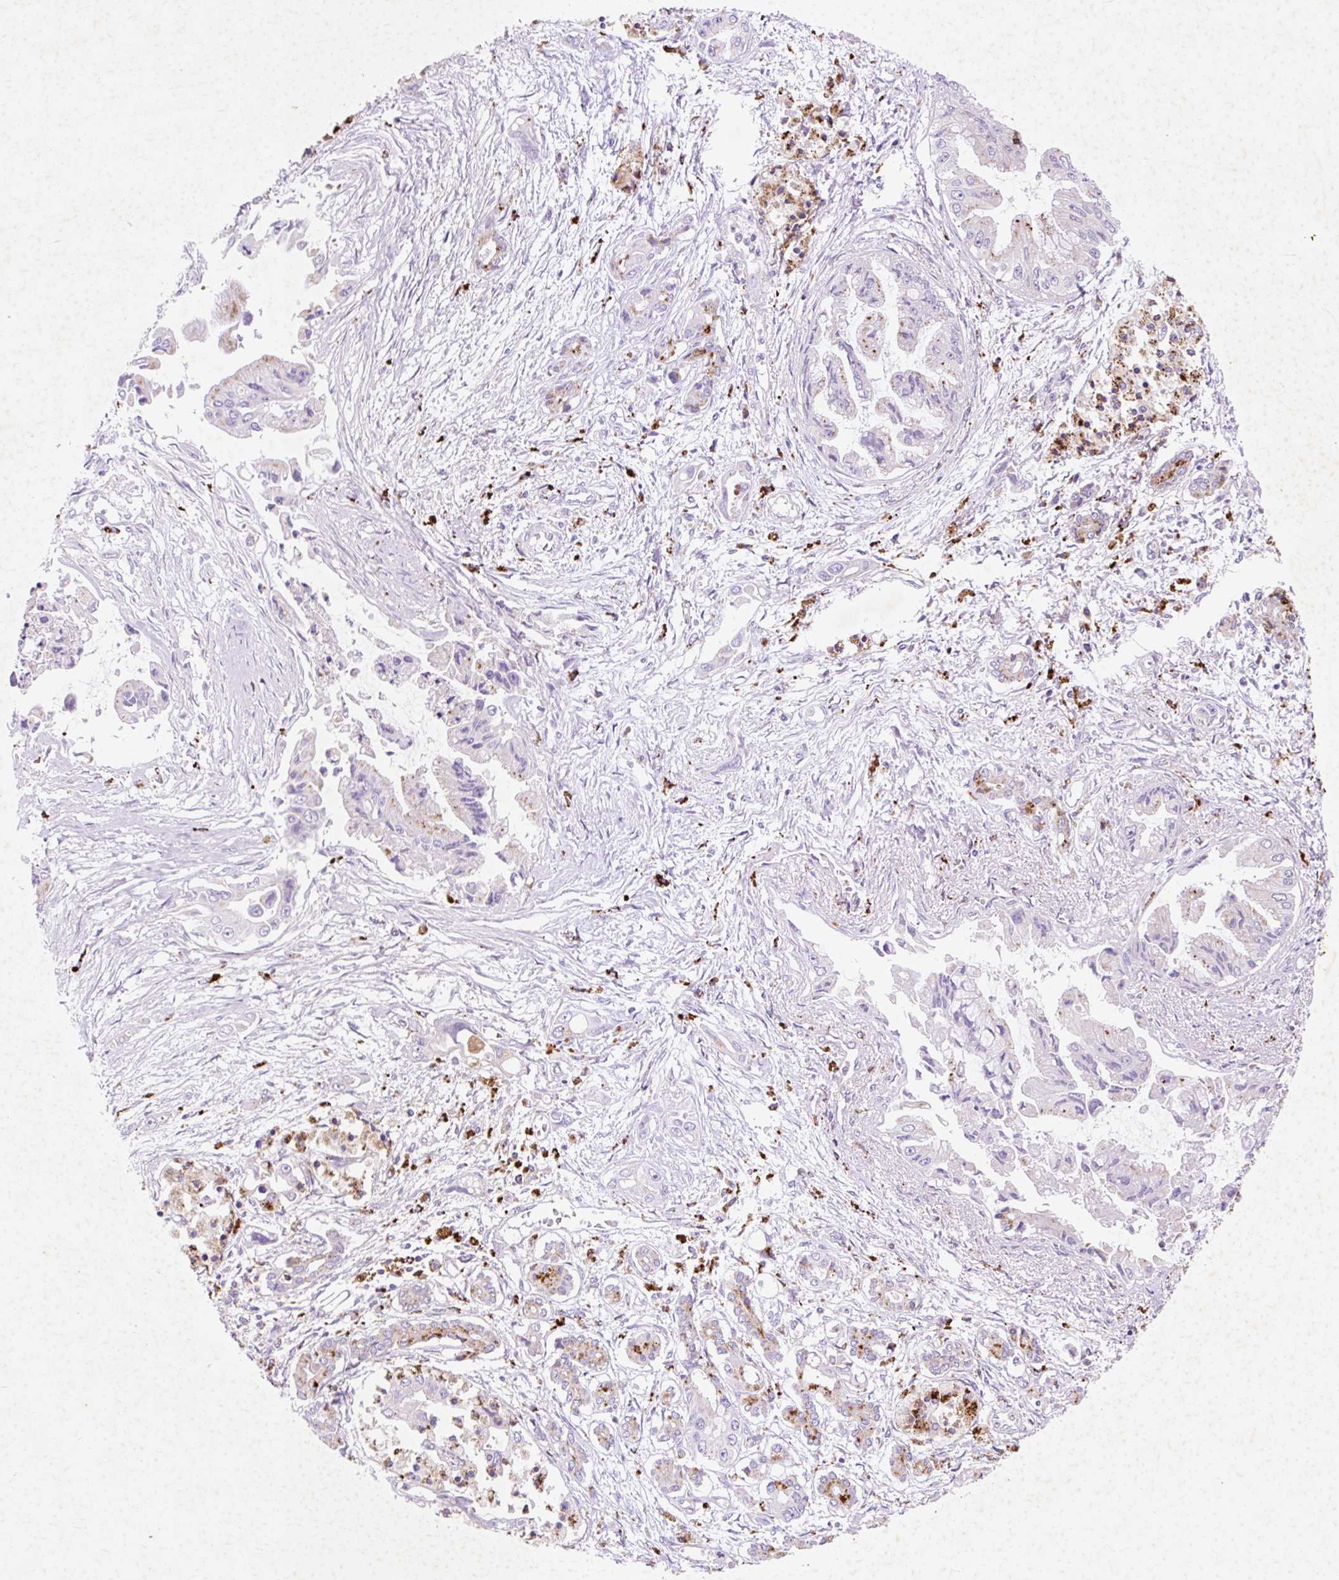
{"staining": {"intensity": "negative", "quantity": "none", "location": "none"}, "tissue": "pancreatic cancer", "cell_type": "Tumor cells", "image_type": "cancer", "snomed": [{"axis": "morphology", "description": "Adenocarcinoma, NOS"}, {"axis": "topography", "description": "Pancreas"}], "caption": "Immunohistochemistry (IHC) histopathology image of adenocarcinoma (pancreatic) stained for a protein (brown), which displays no positivity in tumor cells.", "gene": "HEXA", "patient": {"sex": "male", "age": 84}}